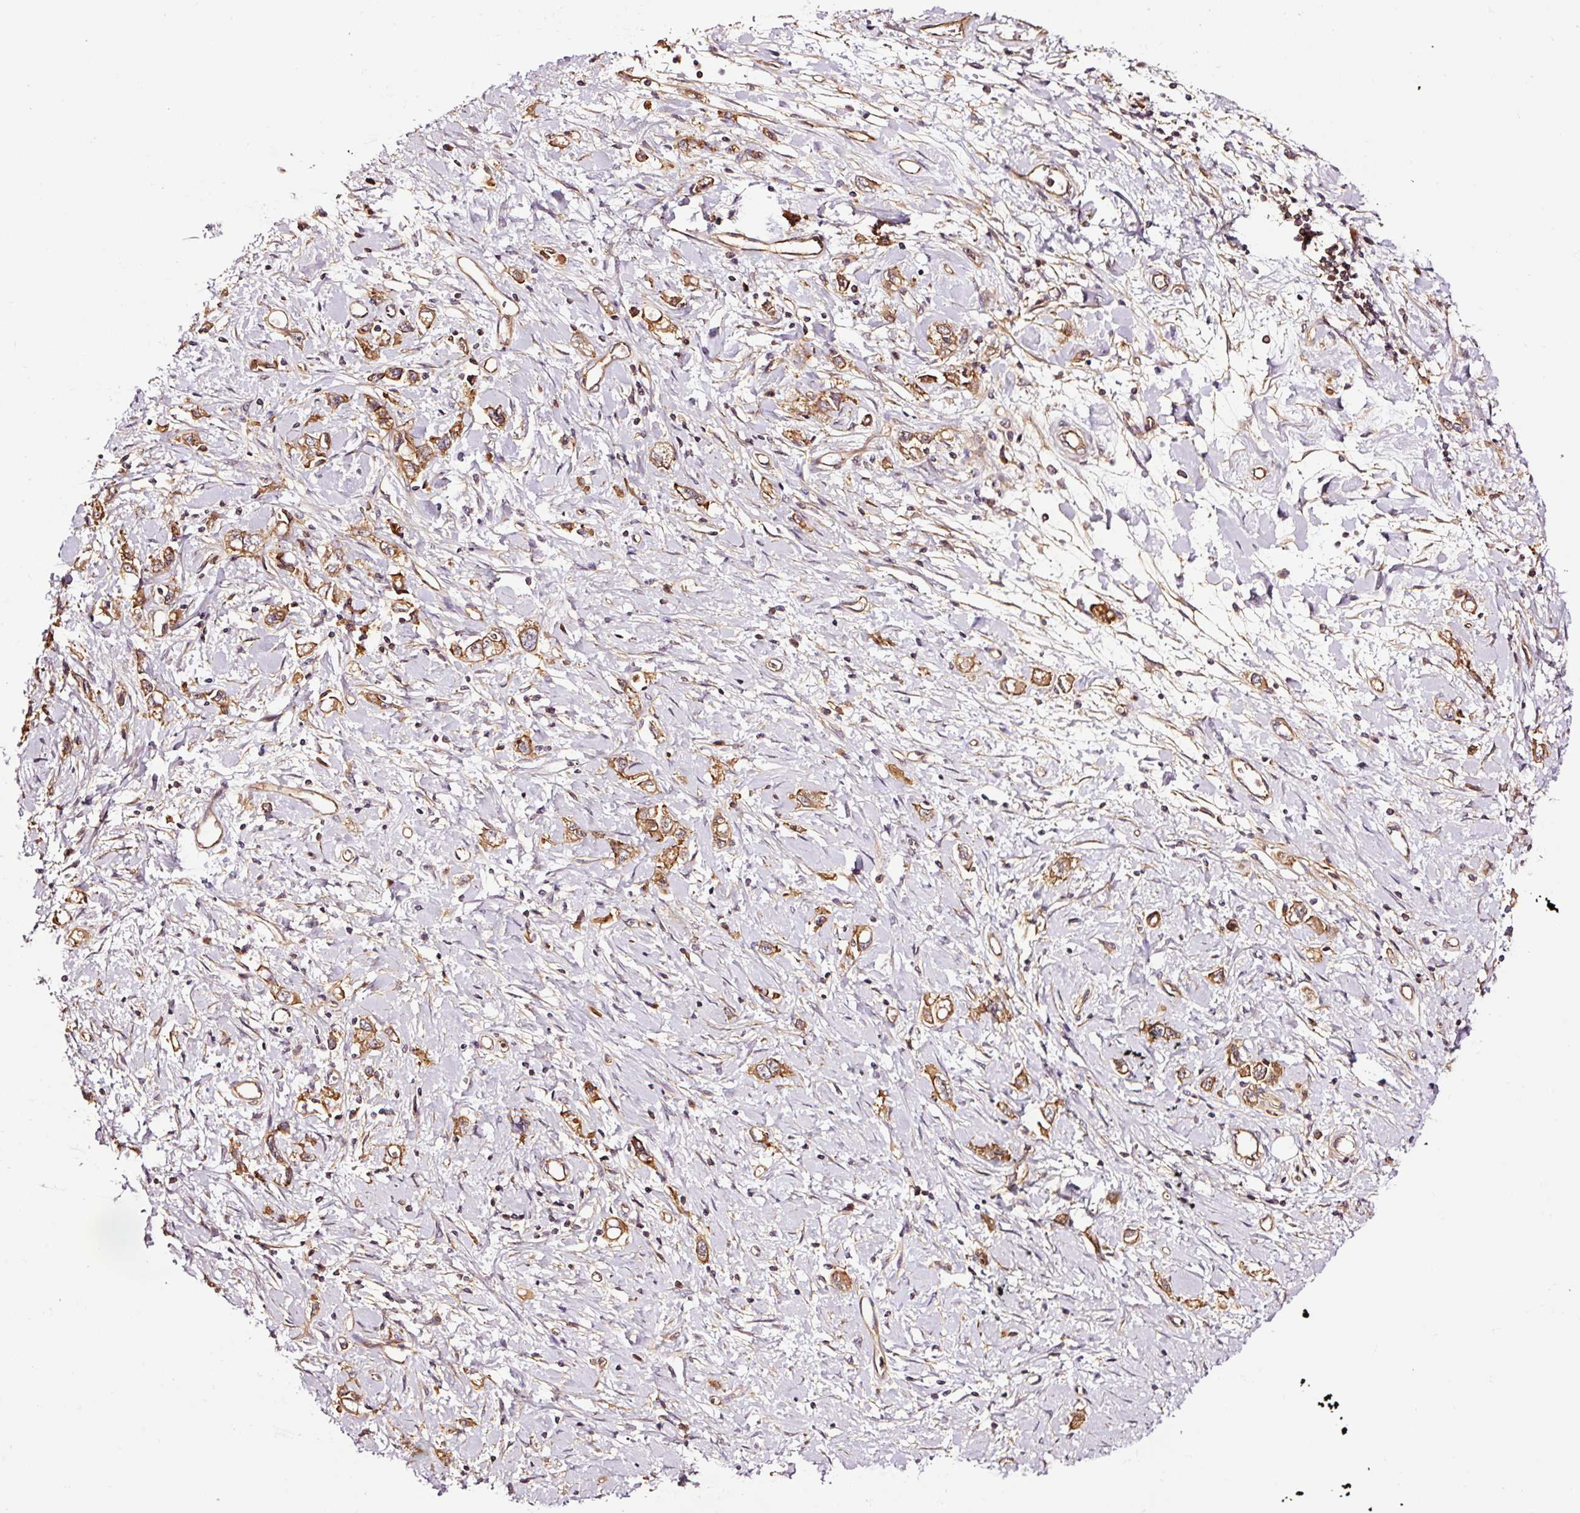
{"staining": {"intensity": "moderate", "quantity": ">75%", "location": "cytoplasmic/membranous"}, "tissue": "stomach cancer", "cell_type": "Tumor cells", "image_type": "cancer", "snomed": [{"axis": "morphology", "description": "Adenocarcinoma, NOS"}, {"axis": "topography", "description": "Stomach"}], "caption": "Approximately >75% of tumor cells in stomach cancer (adenocarcinoma) exhibit moderate cytoplasmic/membranous protein positivity as visualized by brown immunohistochemical staining.", "gene": "METAP1", "patient": {"sex": "female", "age": 76}}